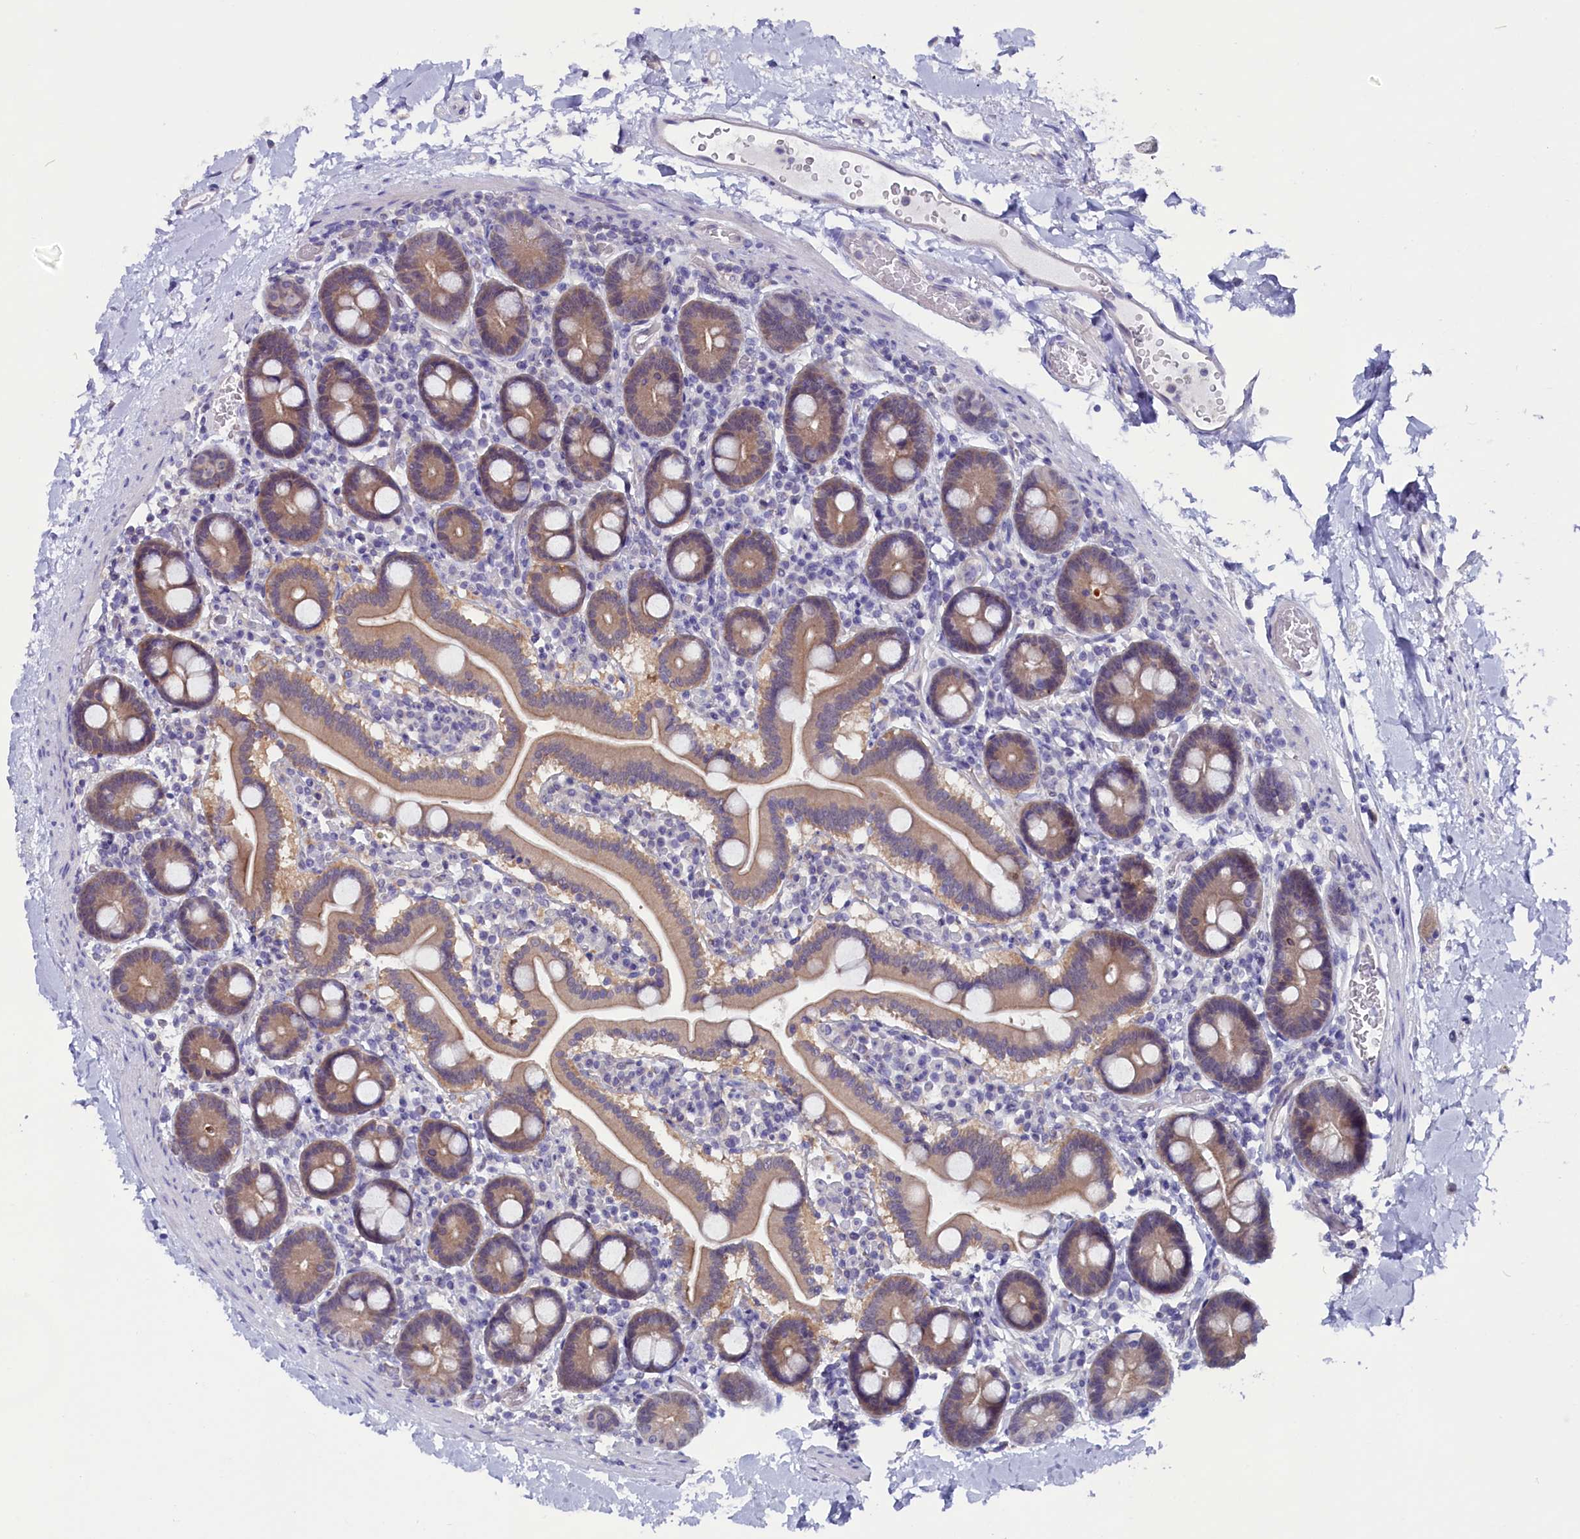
{"staining": {"intensity": "moderate", "quantity": ">75%", "location": "cytoplasmic/membranous"}, "tissue": "duodenum", "cell_type": "Glandular cells", "image_type": "normal", "snomed": [{"axis": "morphology", "description": "Normal tissue, NOS"}, {"axis": "topography", "description": "Duodenum"}], "caption": "About >75% of glandular cells in normal human duodenum demonstrate moderate cytoplasmic/membranous protein staining as visualized by brown immunohistochemical staining.", "gene": "CIAPIN1", "patient": {"sex": "male", "age": 55}}